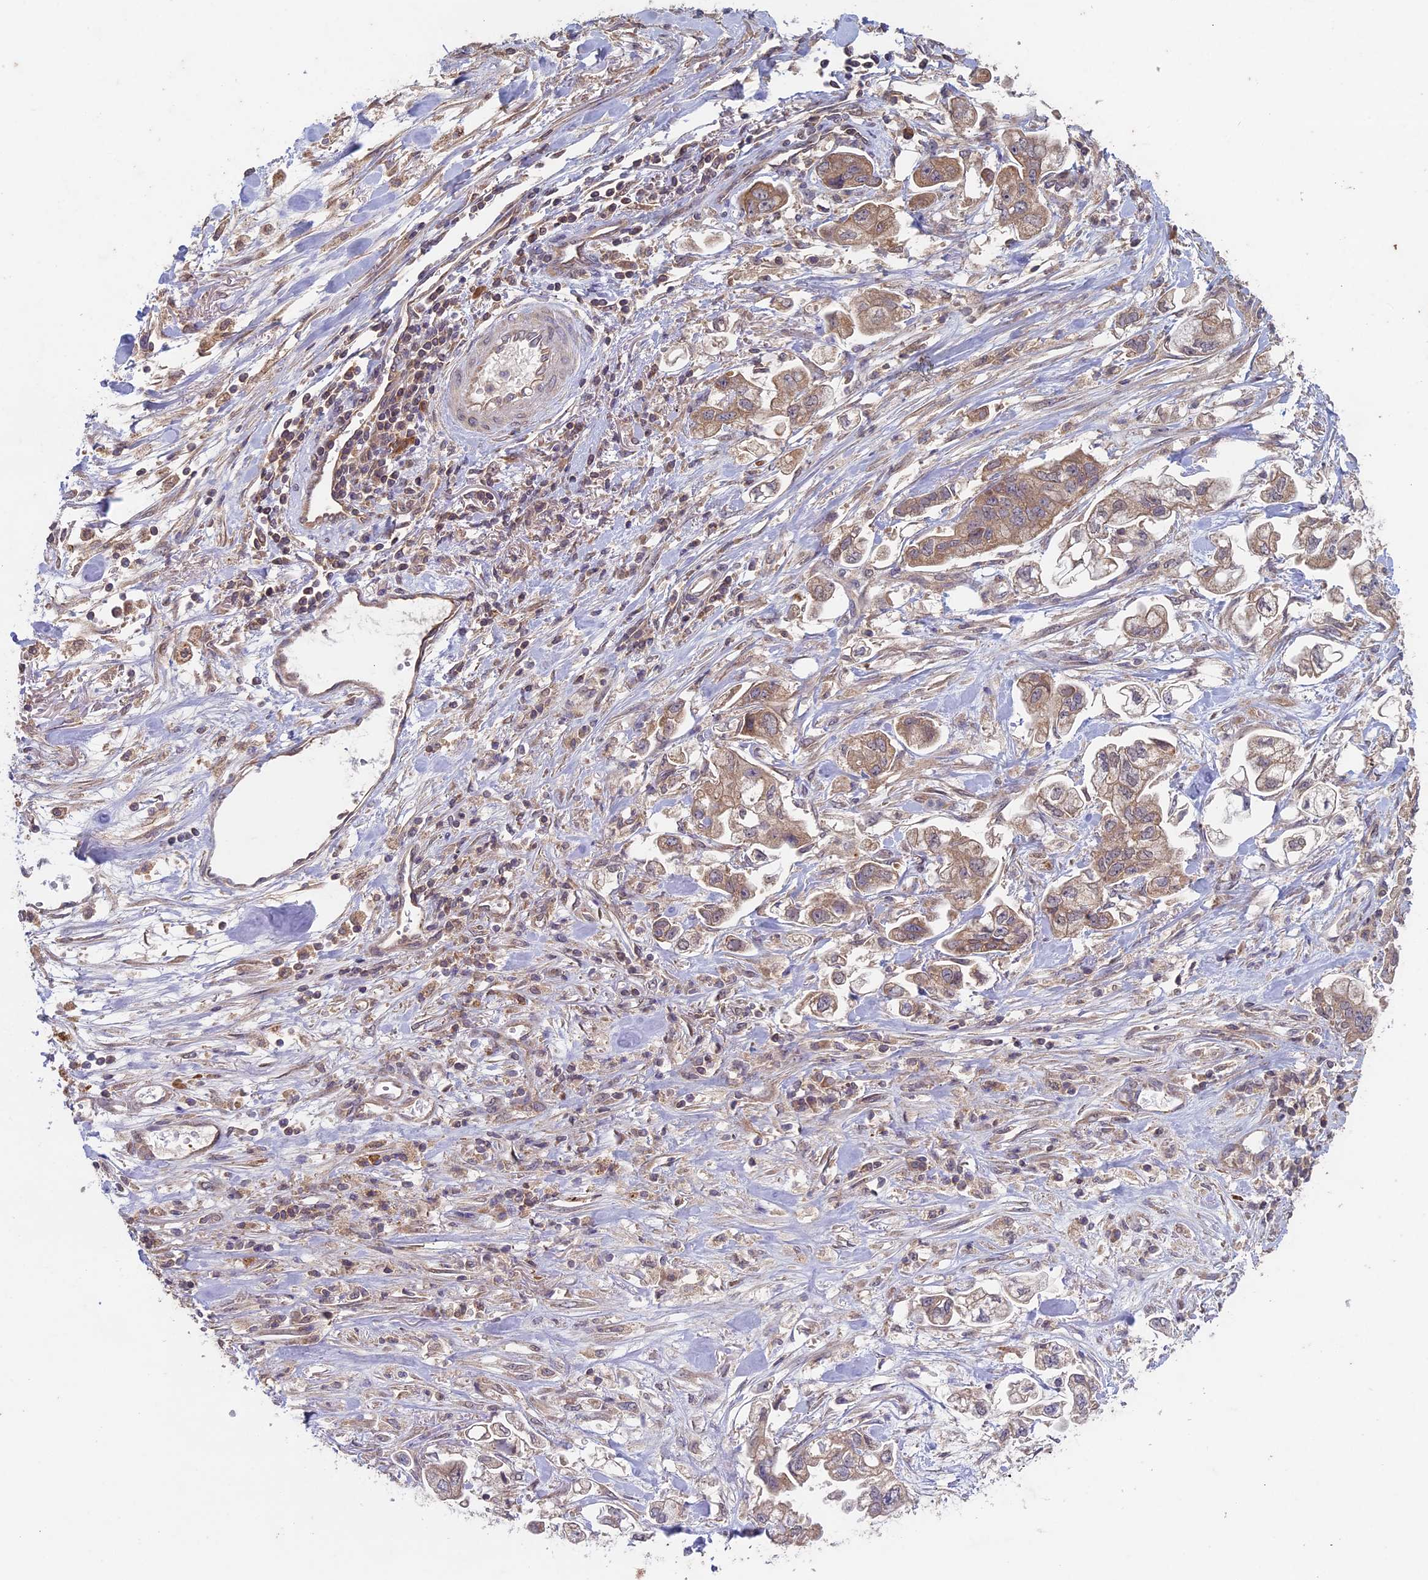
{"staining": {"intensity": "moderate", "quantity": ">75%", "location": "cytoplasmic/membranous"}, "tissue": "stomach cancer", "cell_type": "Tumor cells", "image_type": "cancer", "snomed": [{"axis": "morphology", "description": "Adenocarcinoma, NOS"}, {"axis": "topography", "description": "Stomach"}], "caption": "Immunohistochemistry (IHC) photomicrograph of neoplastic tissue: stomach adenocarcinoma stained using immunohistochemistry shows medium levels of moderate protein expression localized specifically in the cytoplasmic/membranous of tumor cells, appearing as a cytoplasmic/membranous brown color.", "gene": "RCCD1", "patient": {"sex": "male", "age": 62}}